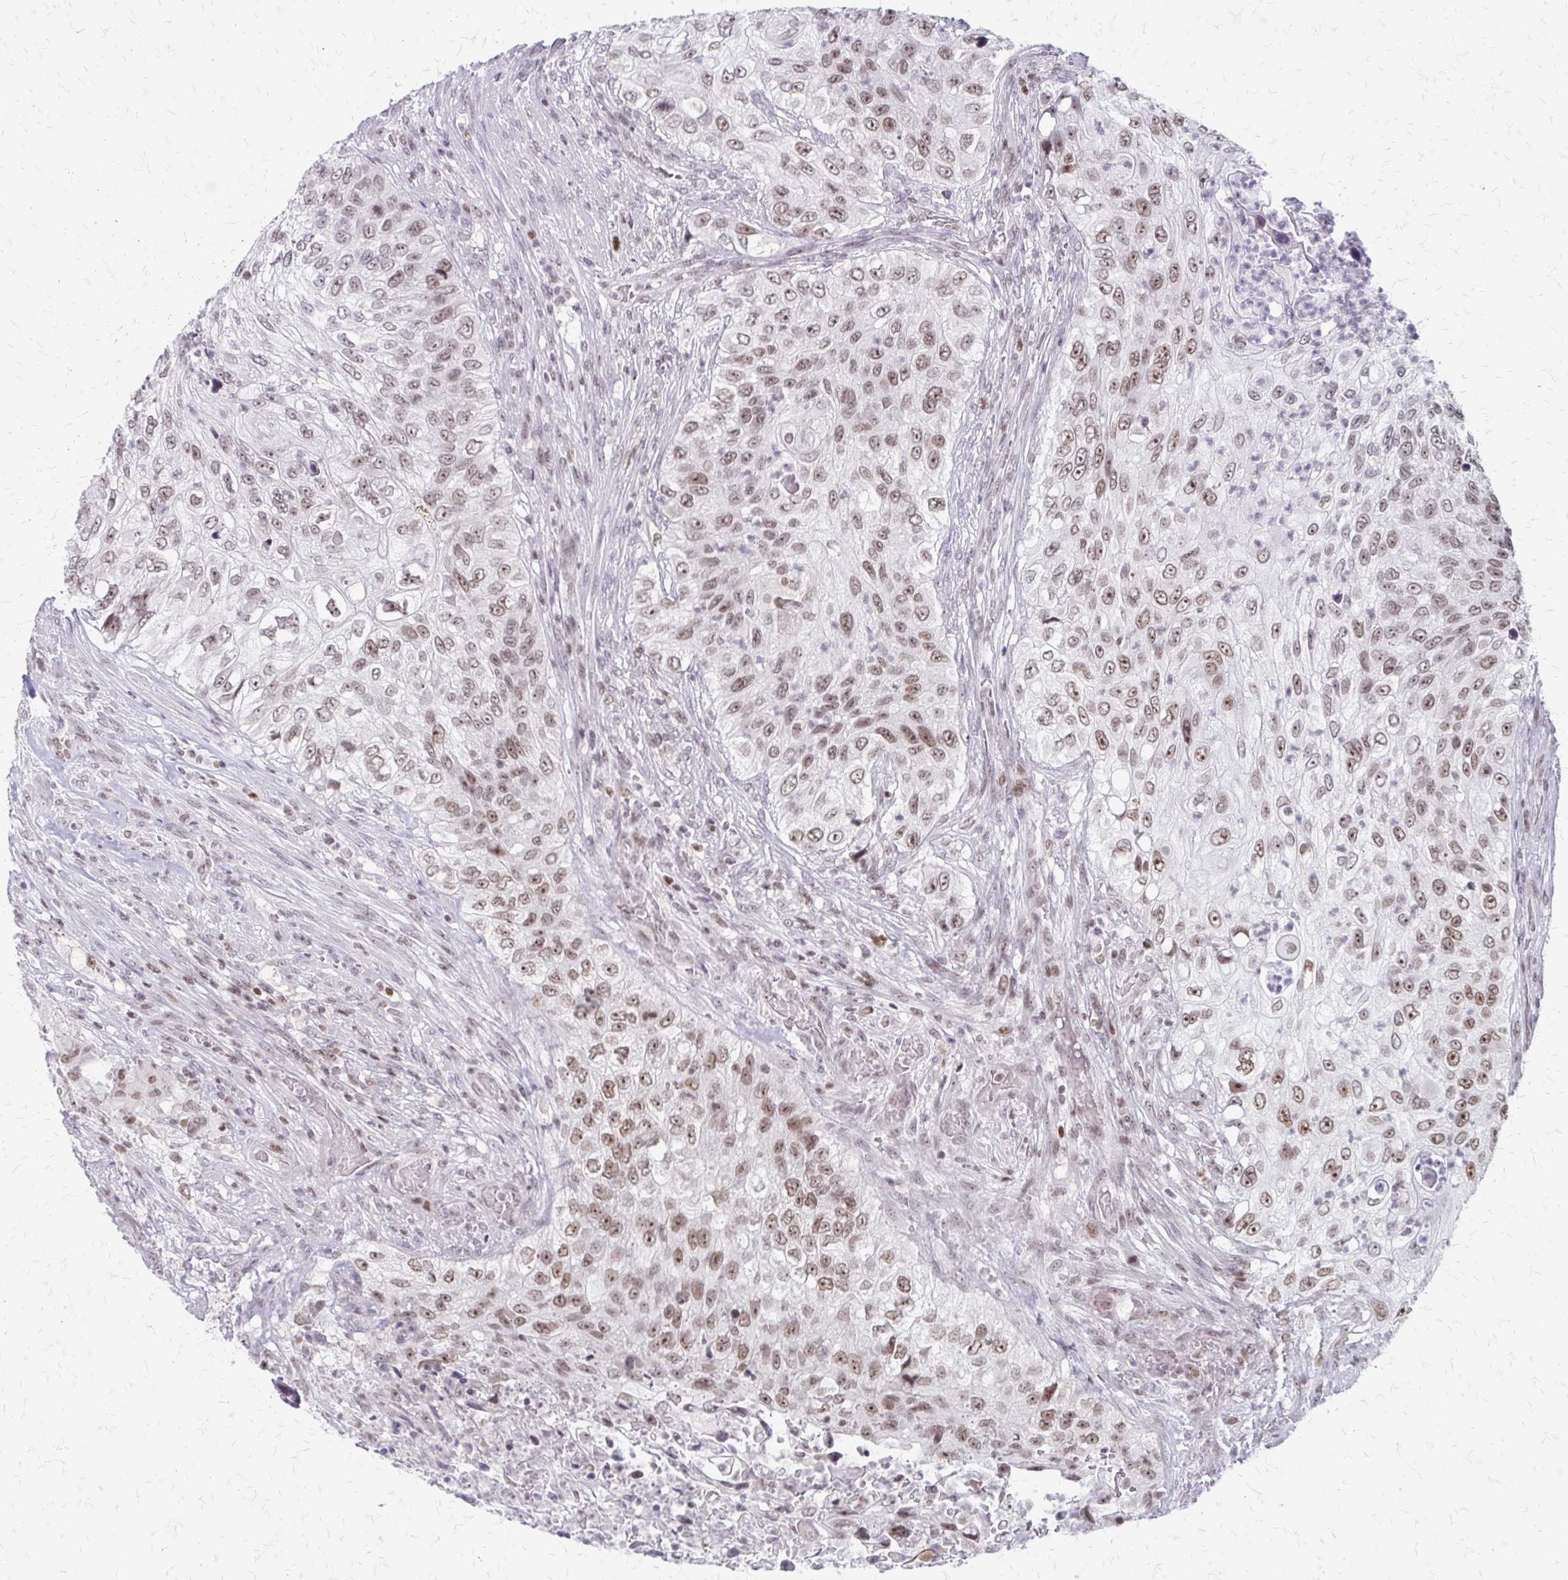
{"staining": {"intensity": "moderate", "quantity": ">75%", "location": "nuclear"}, "tissue": "urothelial cancer", "cell_type": "Tumor cells", "image_type": "cancer", "snomed": [{"axis": "morphology", "description": "Urothelial carcinoma, High grade"}, {"axis": "topography", "description": "Urinary bladder"}], "caption": "High-magnification brightfield microscopy of urothelial cancer stained with DAB (3,3'-diaminobenzidine) (brown) and counterstained with hematoxylin (blue). tumor cells exhibit moderate nuclear staining is present in approximately>75% of cells. The staining was performed using DAB (3,3'-diaminobenzidine) to visualize the protein expression in brown, while the nuclei were stained in blue with hematoxylin (Magnification: 20x).", "gene": "EED", "patient": {"sex": "female", "age": 60}}